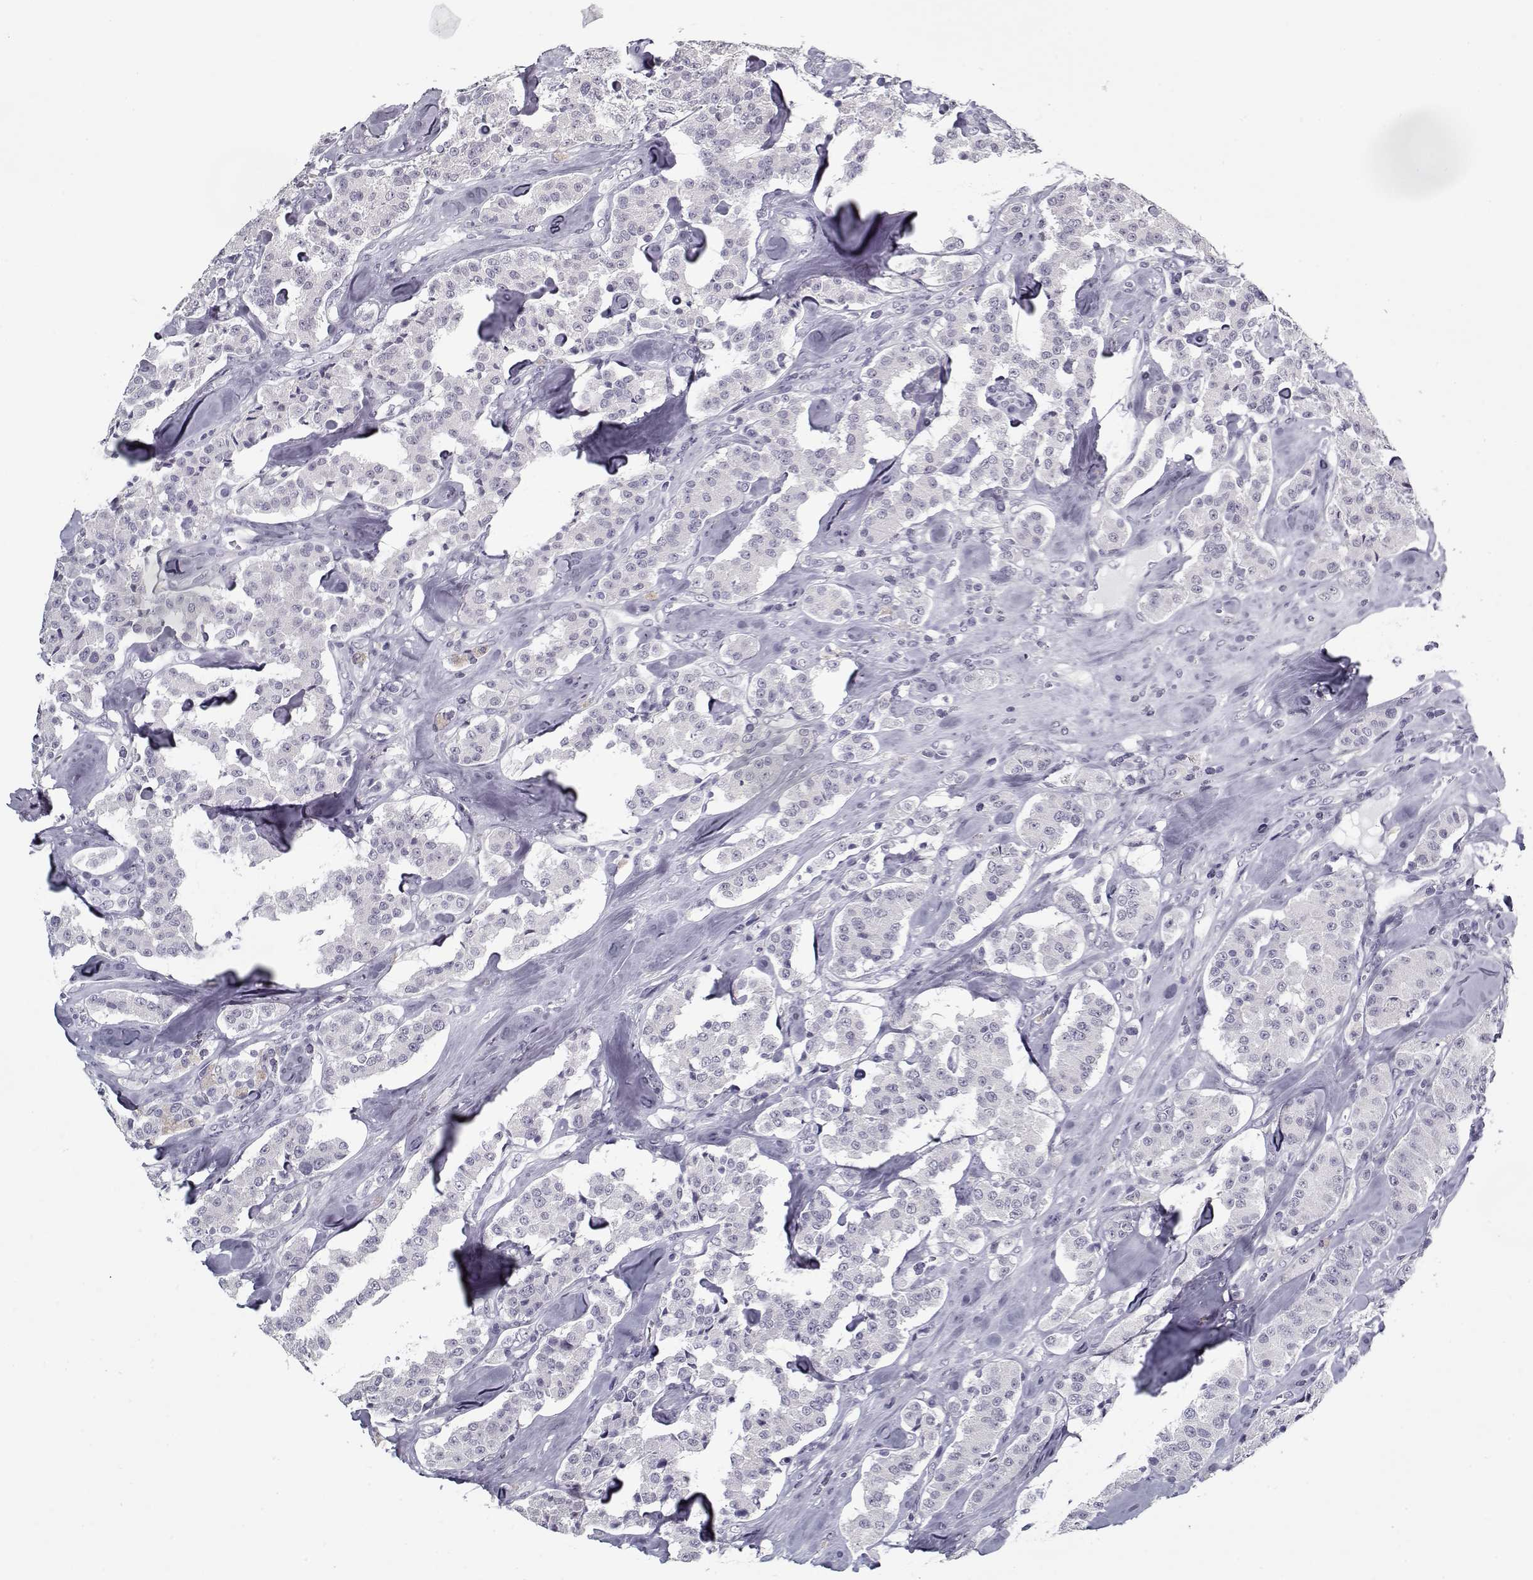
{"staining": {"intensity": "negative", "quantity": "none", "location": "none"}, "tissue": "carcinoid", "cell_type": "Tumor cells", "image_type": "cancer", "snomed": [{"axis": "morphology", "description": "Carcinoid, malignant, NOS"}, {"axis": "topography", "description": "Pancreas"}], "caption": "Immunohistochemistry (IHC) micrograph of neoplastic tissue: malignant carcinoid stained with DAB demonstrates no significant protein staining in tumor cells.", "gene": "RNF32", "patient": {"sex": "male", "age": 41}}